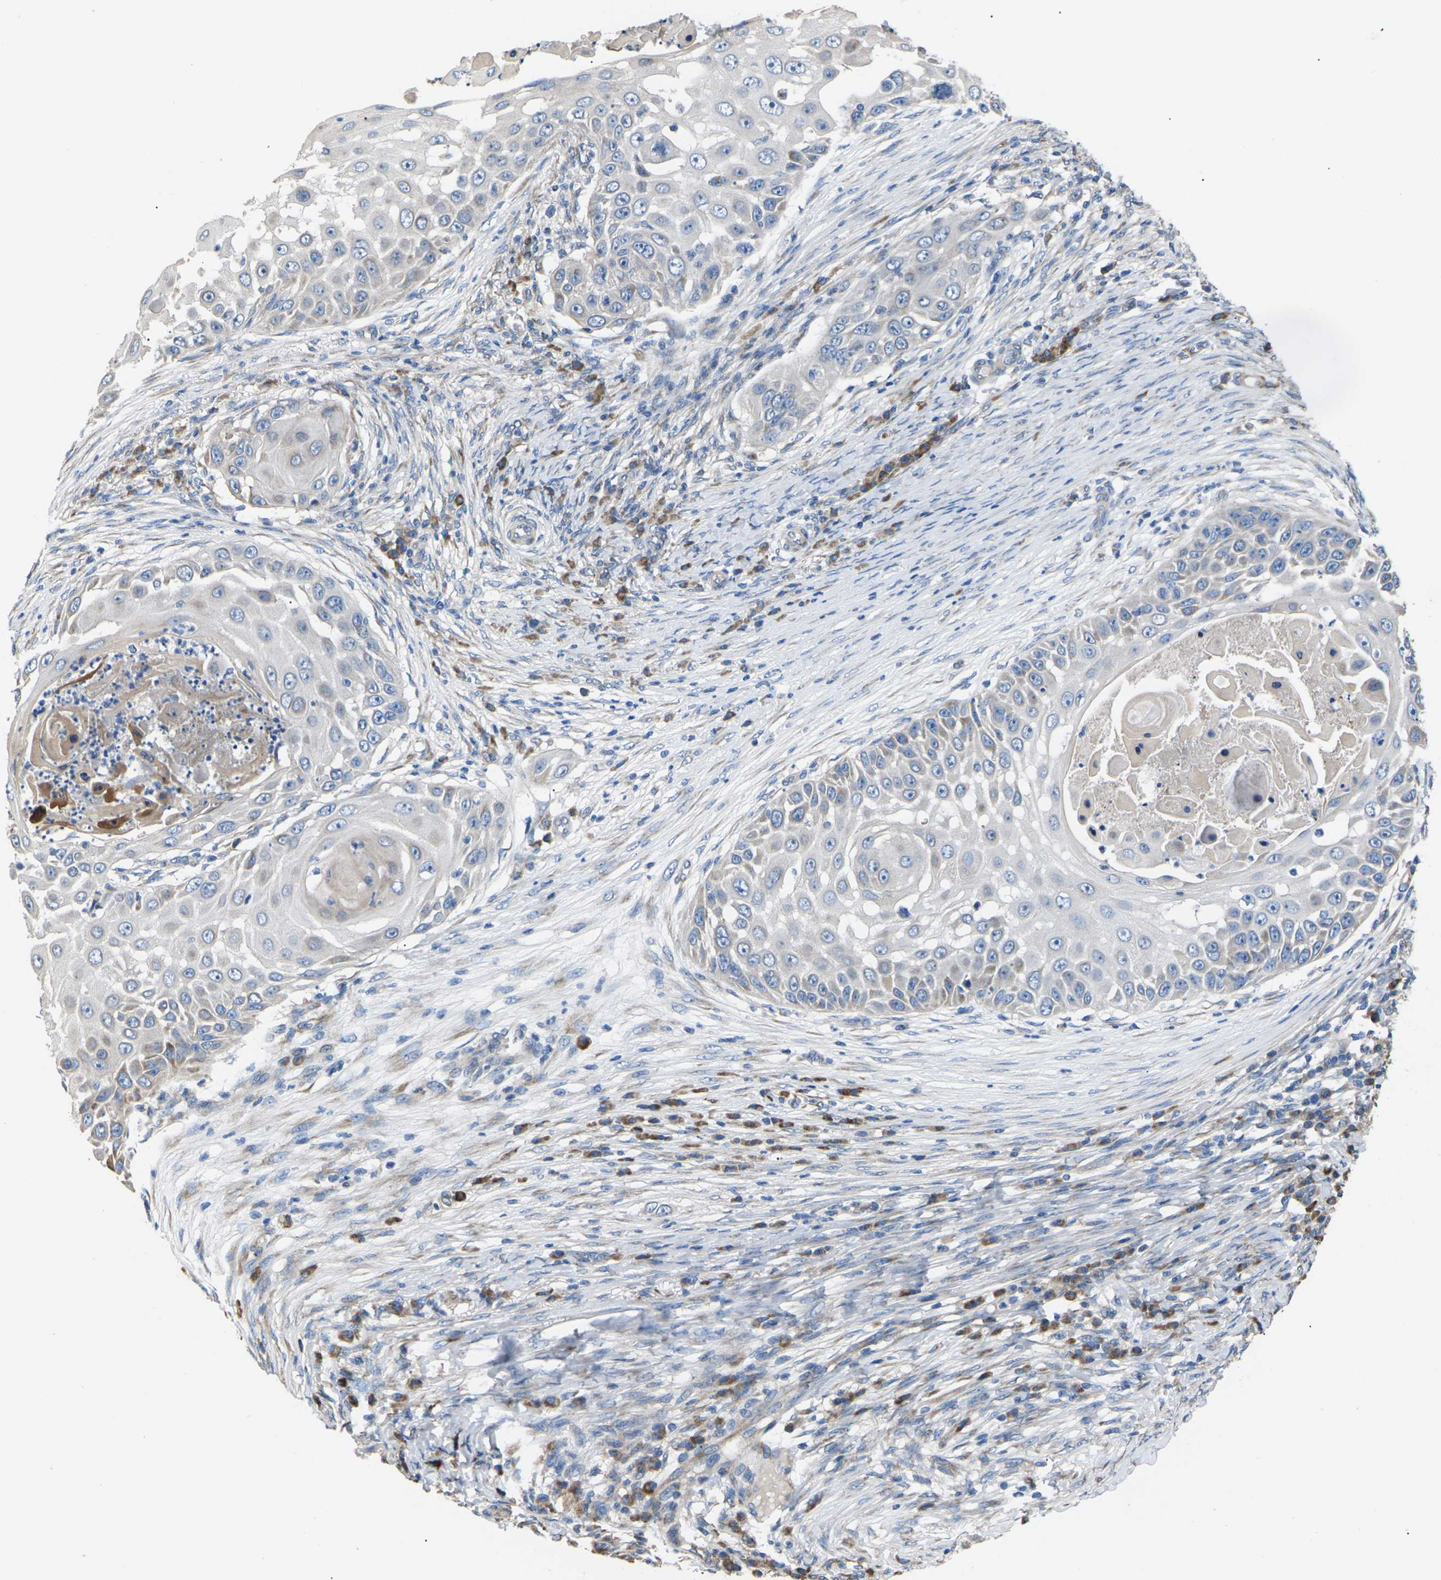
{"staining": {"intensity": "negative", "quantity": "none", "location": "none"}, "tissue": "skin cancer", "cell_type": "Tumor cells", "image_type": "cancer", "snomed": [{"axis": "morphology", "description": "Squamous cell carcinoma, NOS"}, {"axis": "topography", "description": "Skin"}], "caption": "Tumor cells show no significant staining in skin cancer (squamous cell carcinoma).", "gene": "KLHDC8B", "patient": {"sex": "female", "age": 44}}